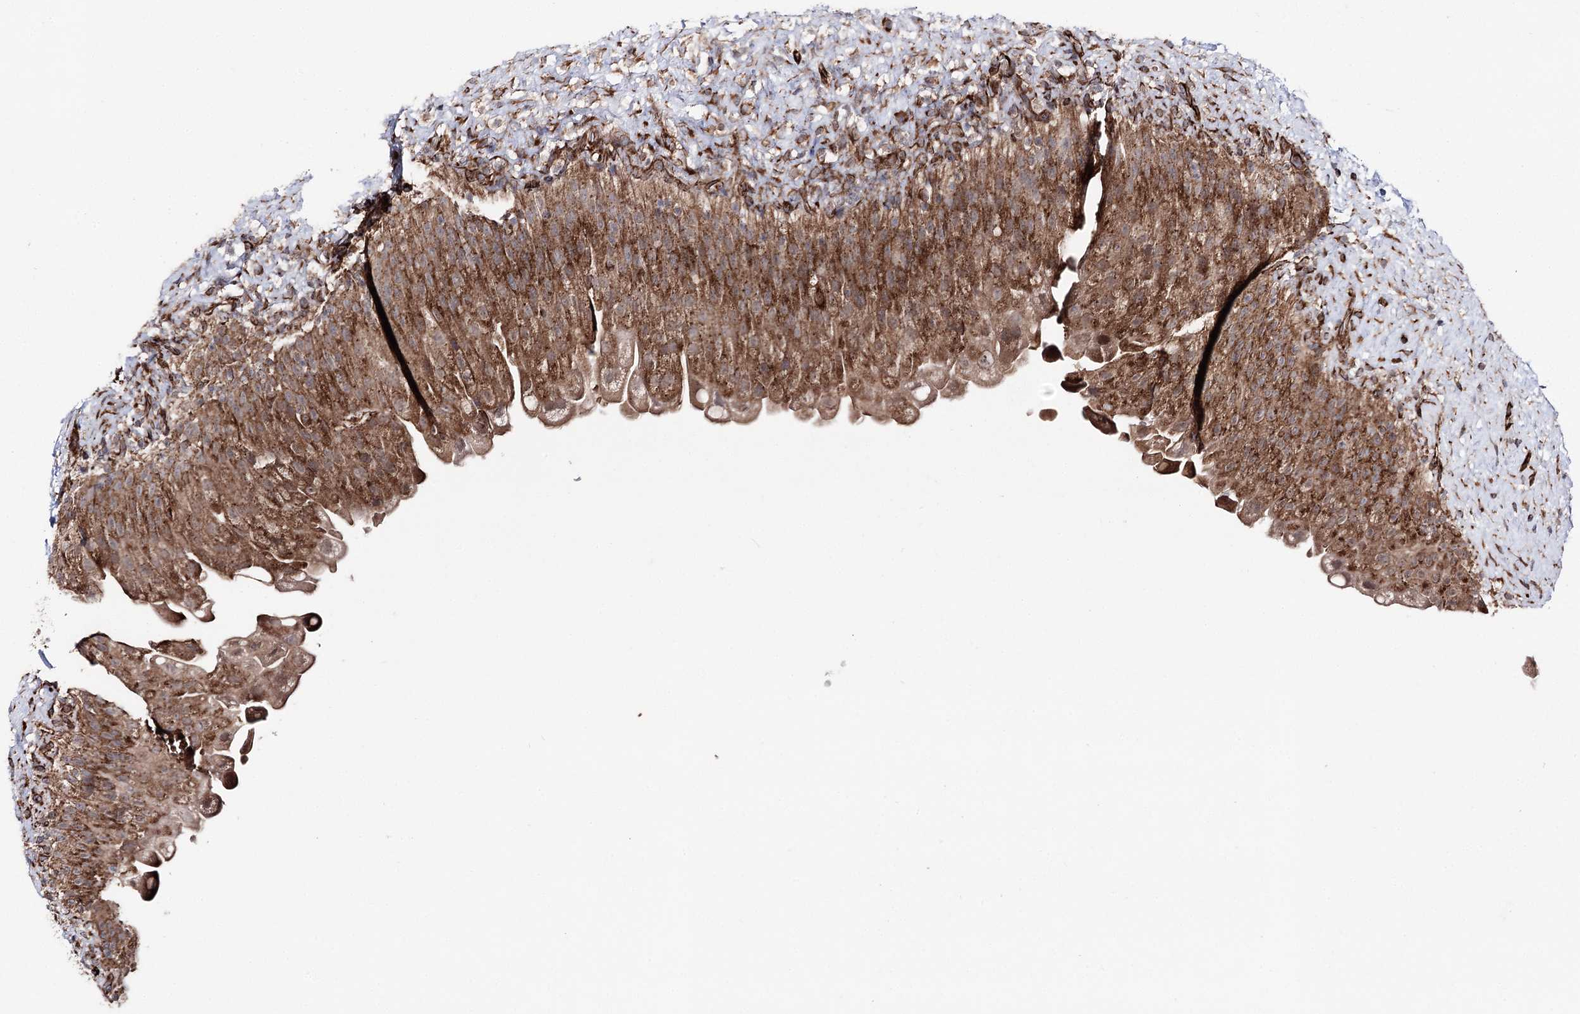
{"staining": {"intensity": "strong", "quantity": ">75%", "location": "cytoplasmic/membranous"}, "tissue": "urinary bladder", "cell_type": "Urothelial cells", "image_type": "normal", "snomed": [{"axis": "morphology", "description": "Normal tissue, NOS"}, {"axis": "topography", "description": "Urinary bladder"}], "caption": "A micrograph showing strong cytoplasmic/membranous positivity in approximately >75% of urothelial cells in benign urinary bladder, as visualized by brown immunohistochemical staining.", "gene": "MIB1", "patient": {"sex": "female", "age": 27}}